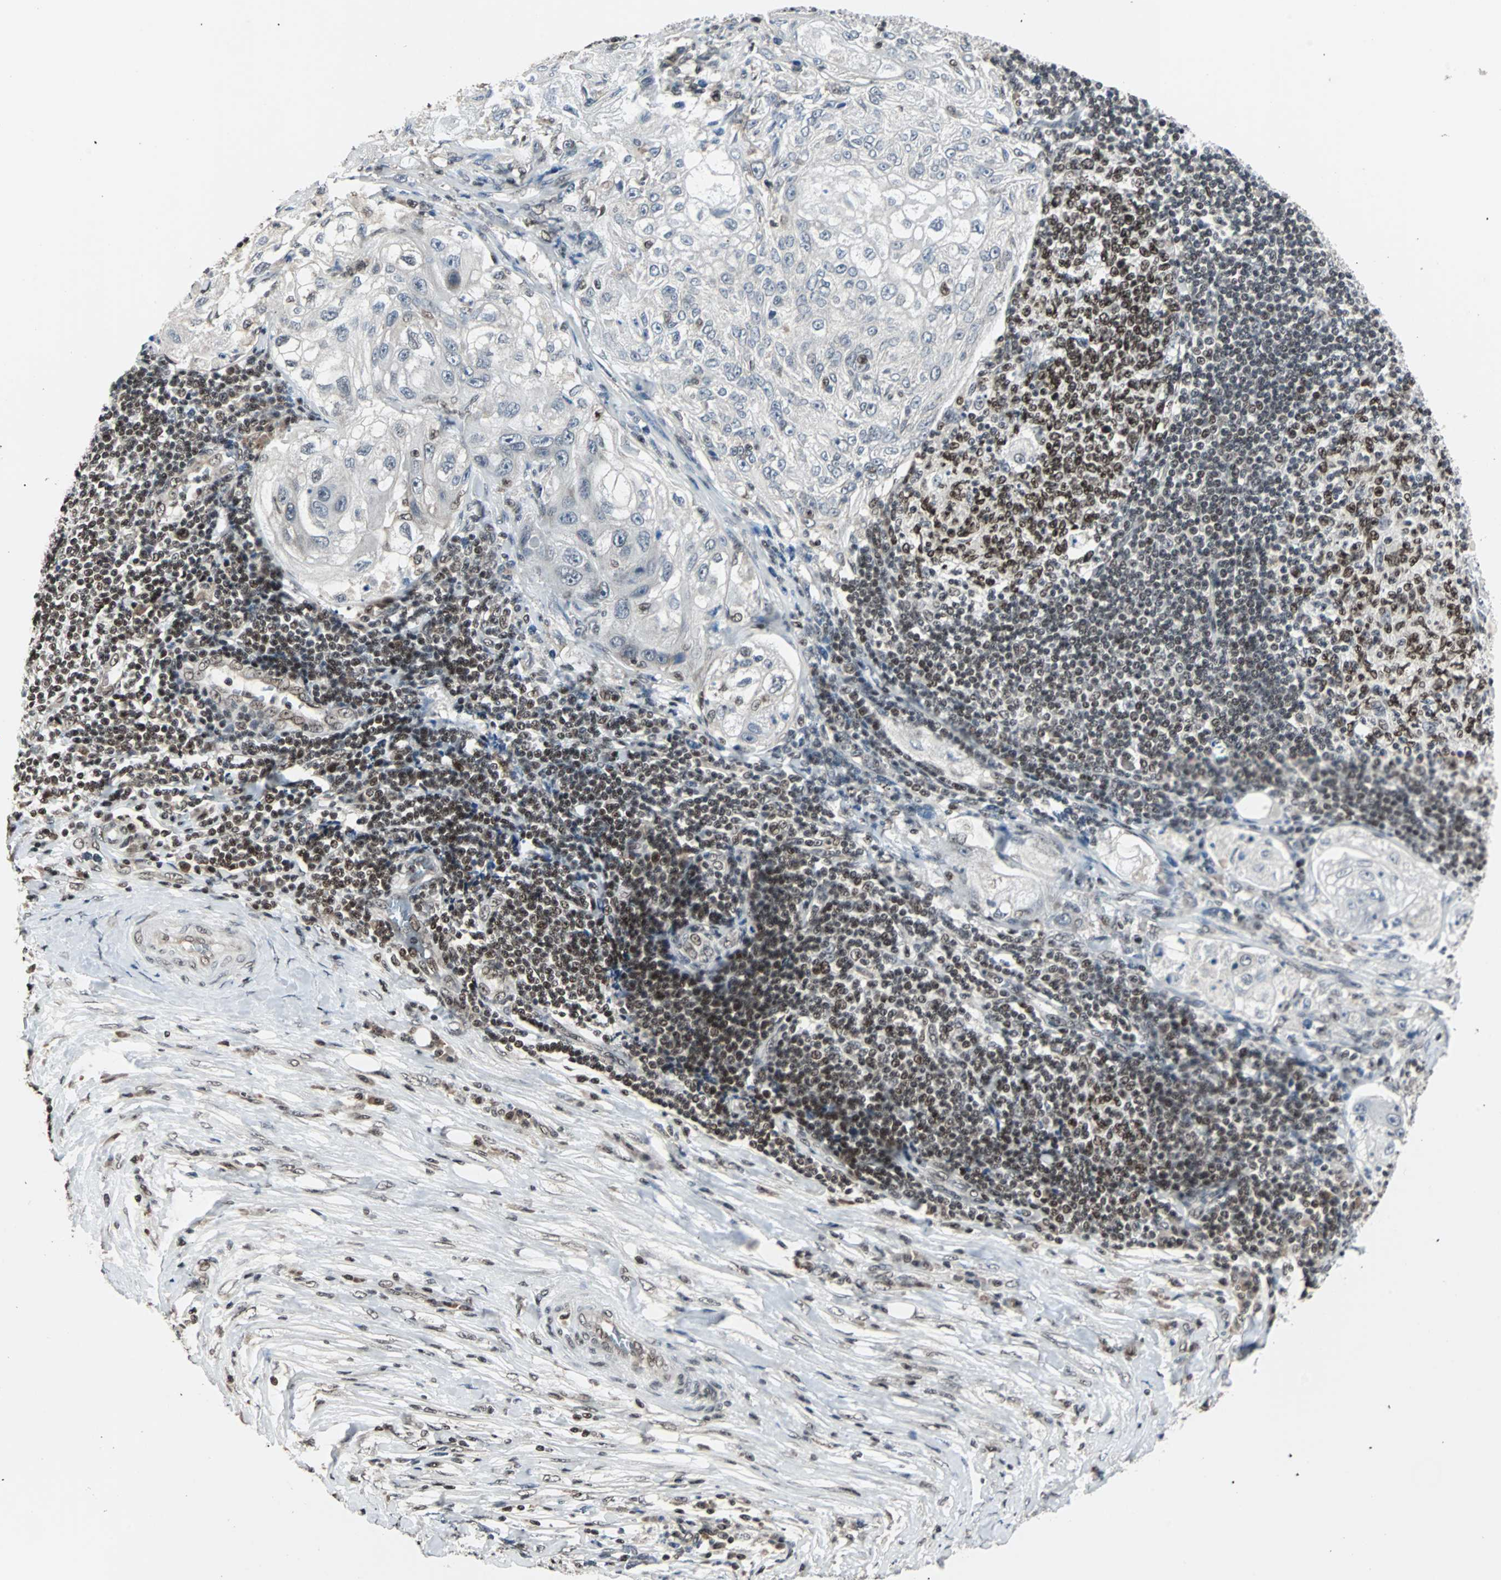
{"staining": {"intensity": "negative", "quantity": "none", "location": "none"}, "tissue": "lung cancer", "cell_type": "Tumor cells", "image_type": "cancer", "snomed": [{"axis": "morphology", "description": "Inflammation, NOS"}, {"axis": "morphology", "description": "Squamous cell carcinoma, NOS"}, {"axis": "topography", "description": "Lymph node"}, {"axis": "topography", "description": "Soft tissue"}, {"axis": "topography", "description": "Lung"}], "caption": "This is a photomicrograph of immunohistochemistry (IHC) staining of lung cancer (squamous cell carcinoma), which shows no positivity in tumor cells.", "gene": "TERF2IP", "patient": {"sex": "male", "age": 66}}